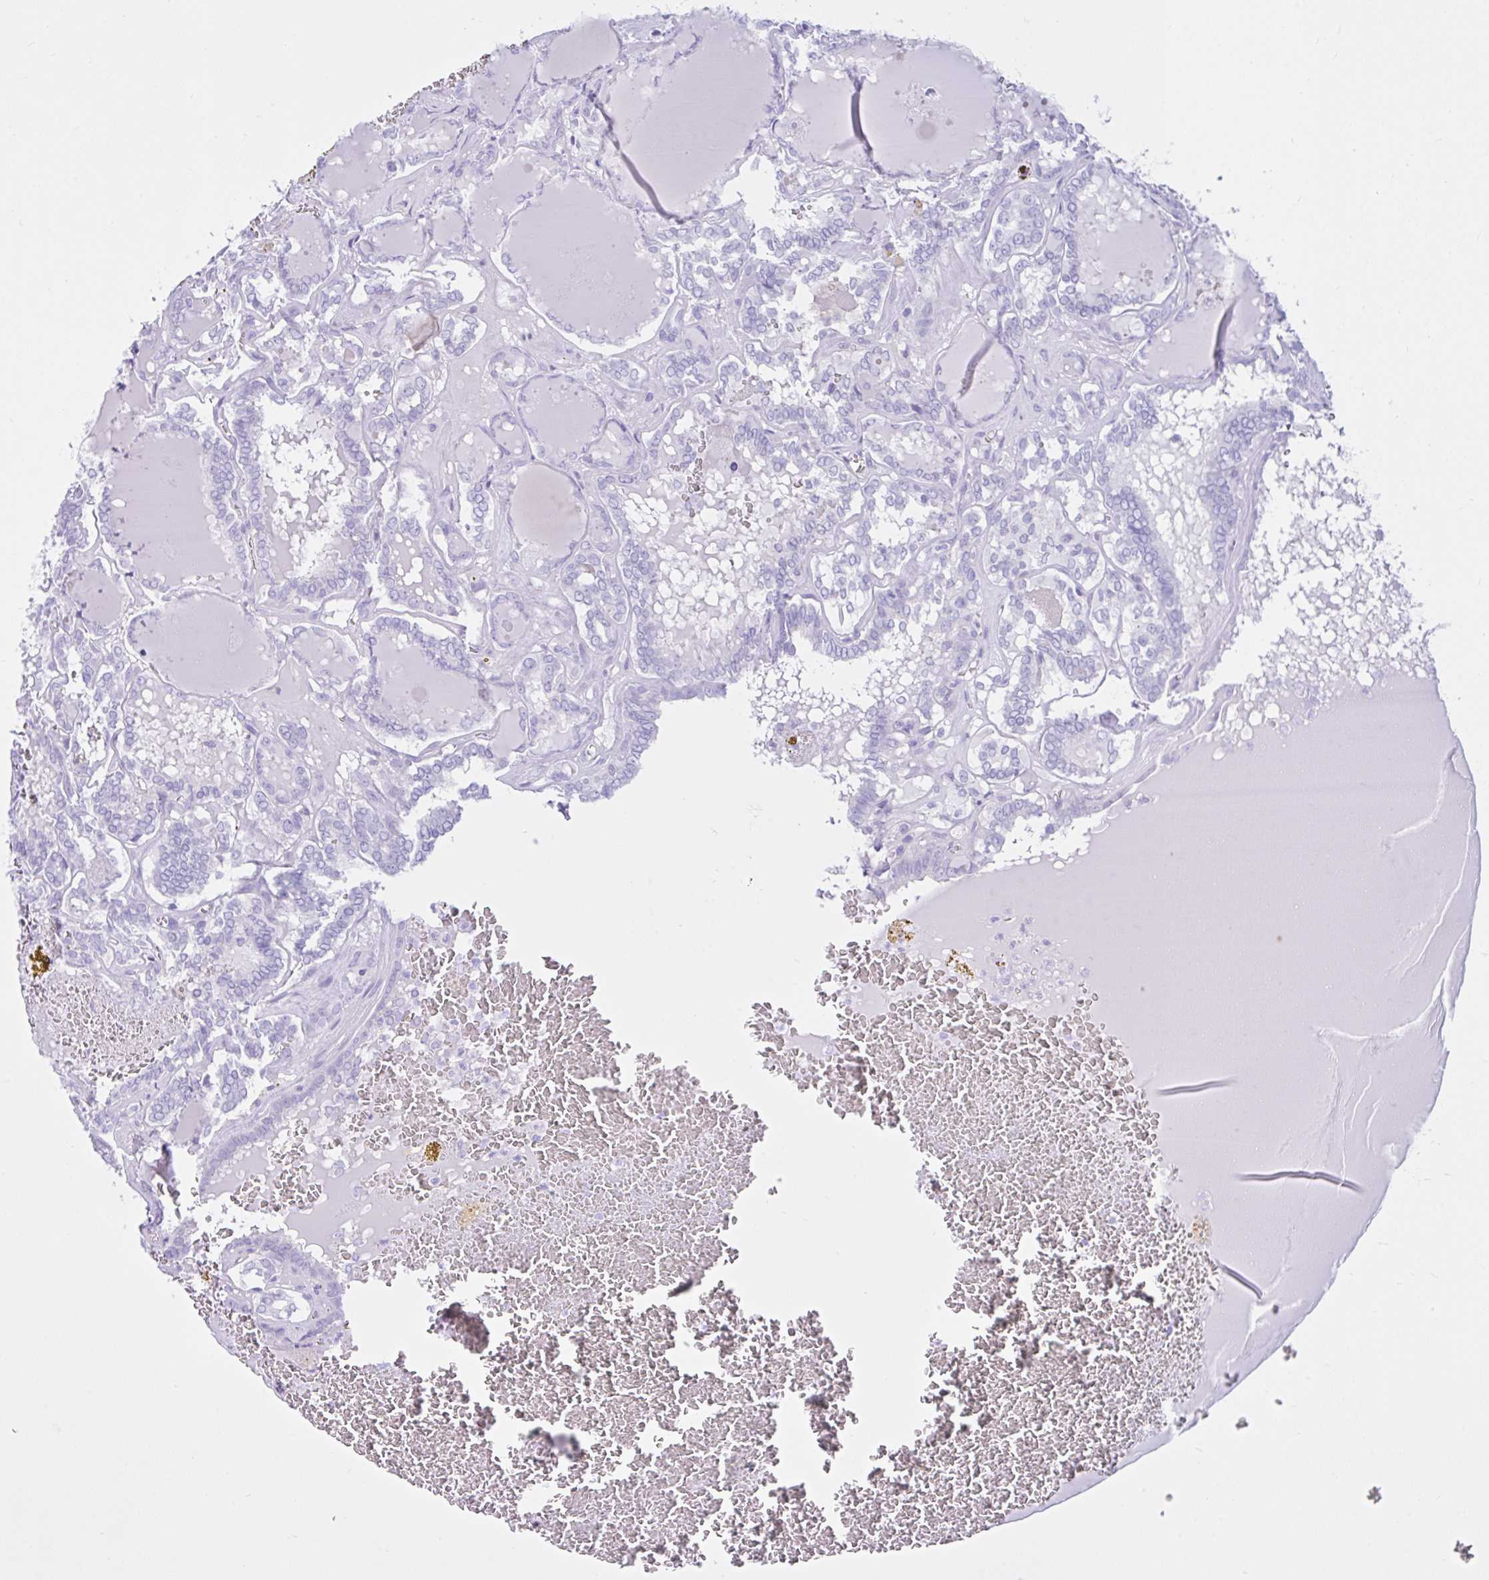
{"staining": {"intensity": "negative", "quantity": "none", "location": "none"}, "tissue": "thyroid cancer", "cell_type": "Tumor cells", "image_type": "cancer", "snomed": [{"axis": "morphology", "description": "Papillary adenocarcinoma, NOS"}, {"axis": "topography", "description": "Thyroid gland"}], "caption": "An image of human thyroid cancer is negative for staining in tumor cells. (Stains: DAB IHC with hematoxylin counter stain, Microscopy: brightfield microscopy at high magnification).", "gene": "CYP19A1", "patient": {"sex": "female", "age": 72}}